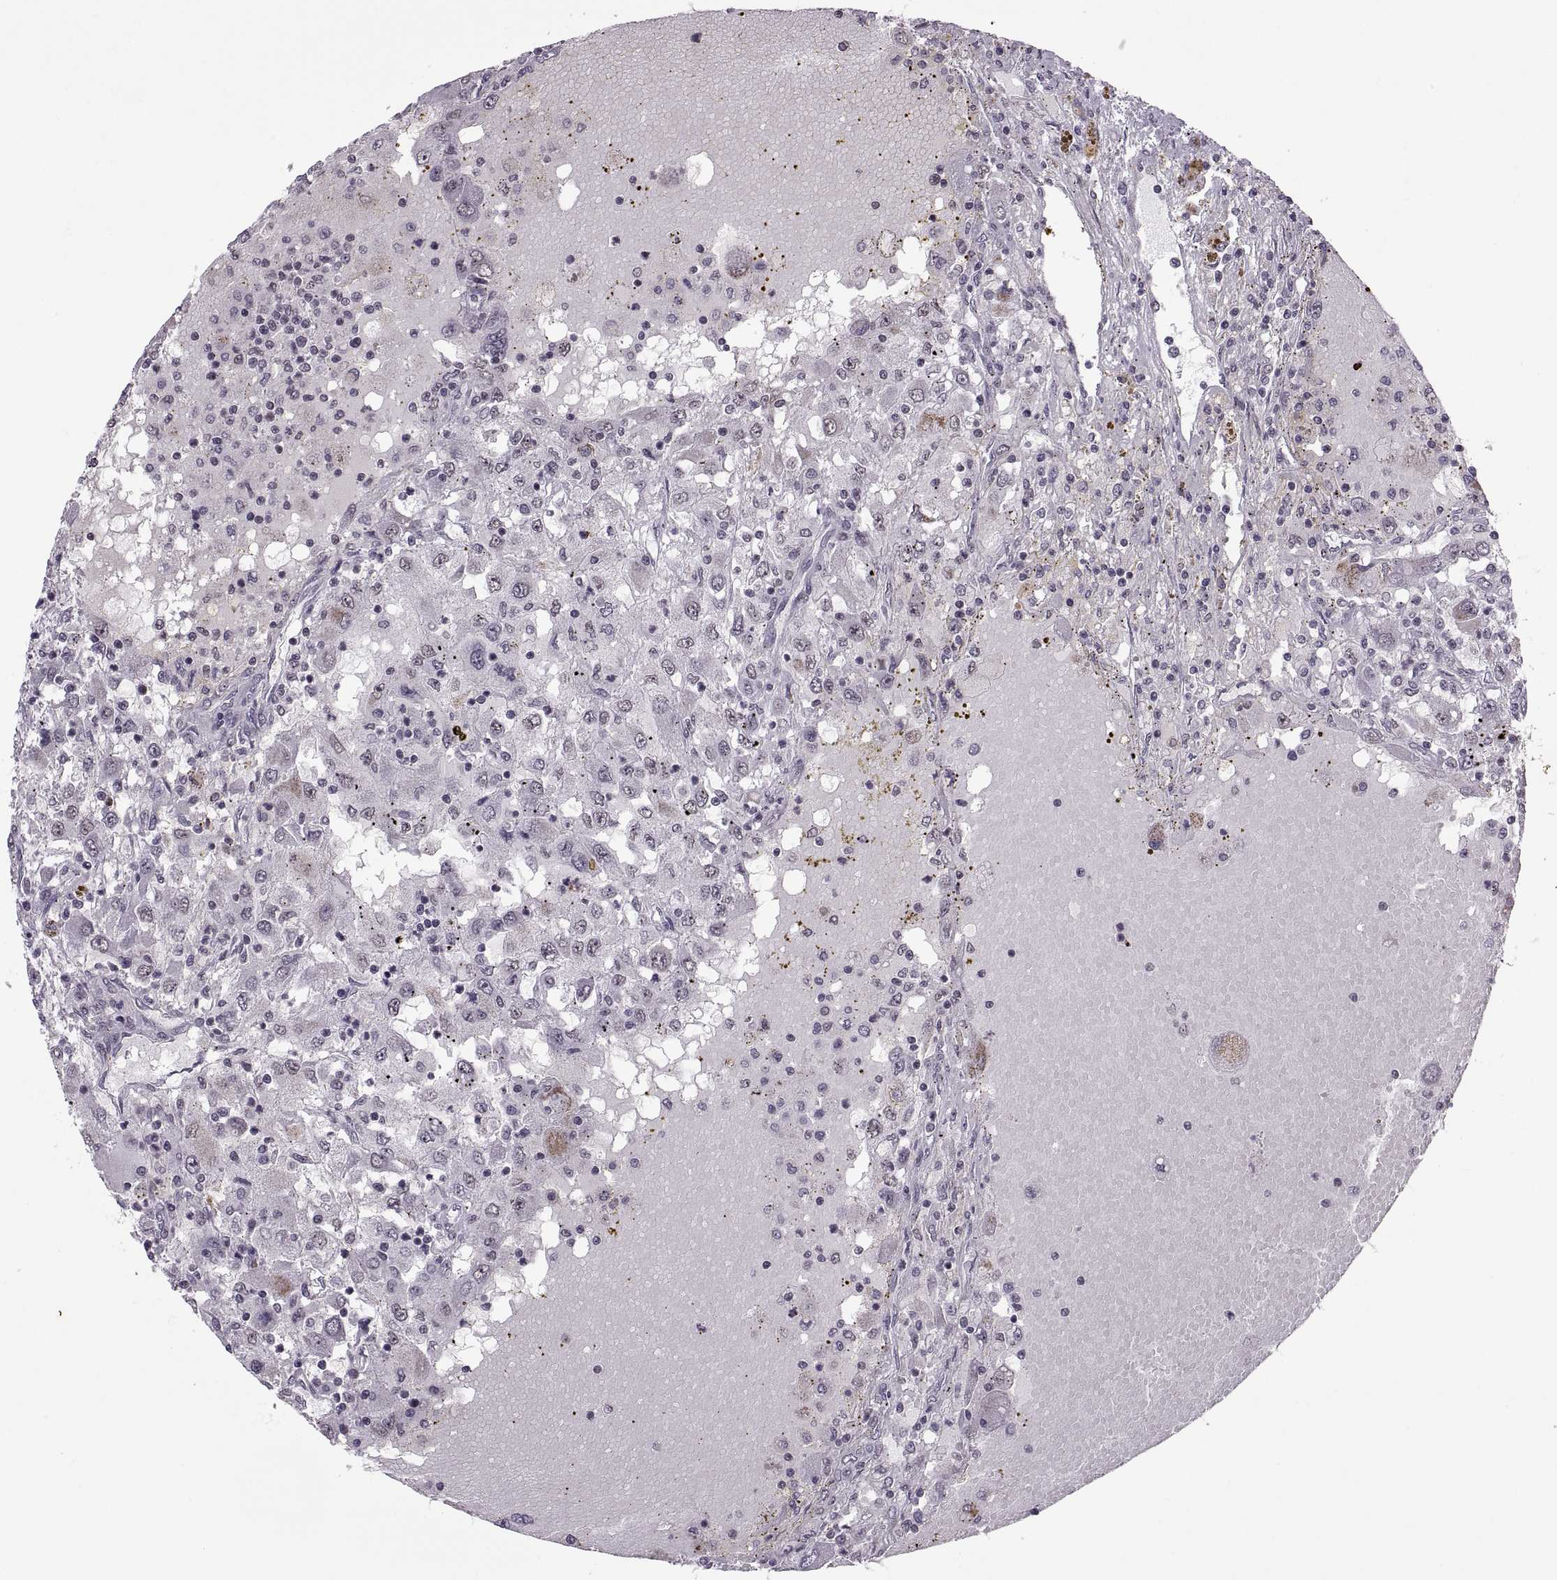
{"staining": {"intensity": "negative", "quantity": "none", "location": "none"}, "tissue": "renal cancer", "cell_type": "Tumor cells", "image_type": "cancer", "snomed": [{"axis": "morphology", "description": "Adenocarcinoma, NOS"}, {"axis": "topography", "description": "Kidney"}], "caption": "The immunohistochemistry histopathology image has no significant staining in tumor cells of renal cancer tissue.", "gene": "OTP", "patient": {"sex": "female", "age": 67}}